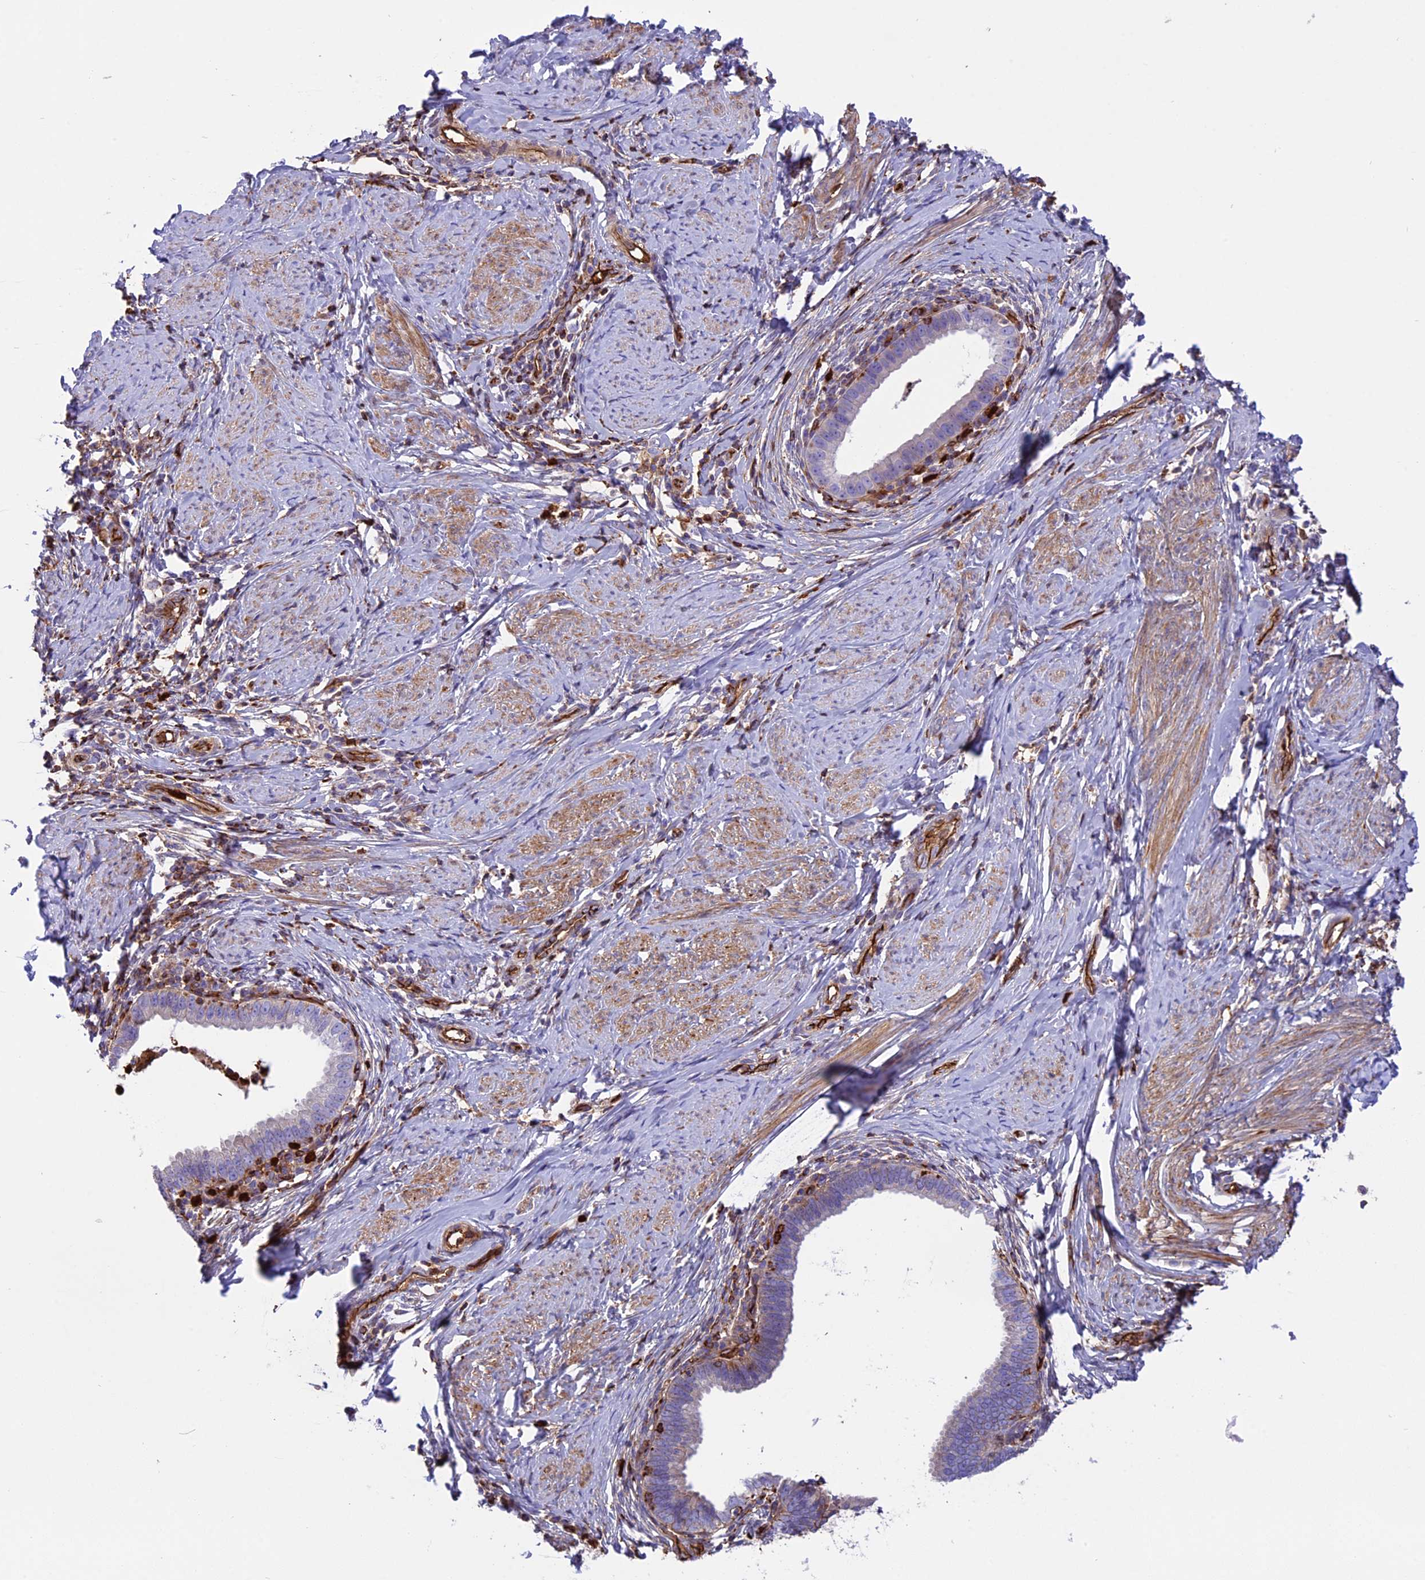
{"staining": {"intensity": "negative", "quantity": "none", "location": "none"}, "tissue": "cervical cancer", "cell_type": "Tumor cells", "image_type": "cancer", "snomed": [{"axis": "morphology", "description": "Adenocarcinoma, NOS"}, {"axis": "topography", "description": "Cervix"}], "caption": "There is no significant expression in tumor cells of cervical cancer (adenocarcinoma). (Brightfield microscopy of DAB immunohistochemistry at high magnification).", "gene": "CD99L2", "patient": {"sex": "female", "age": 36}}